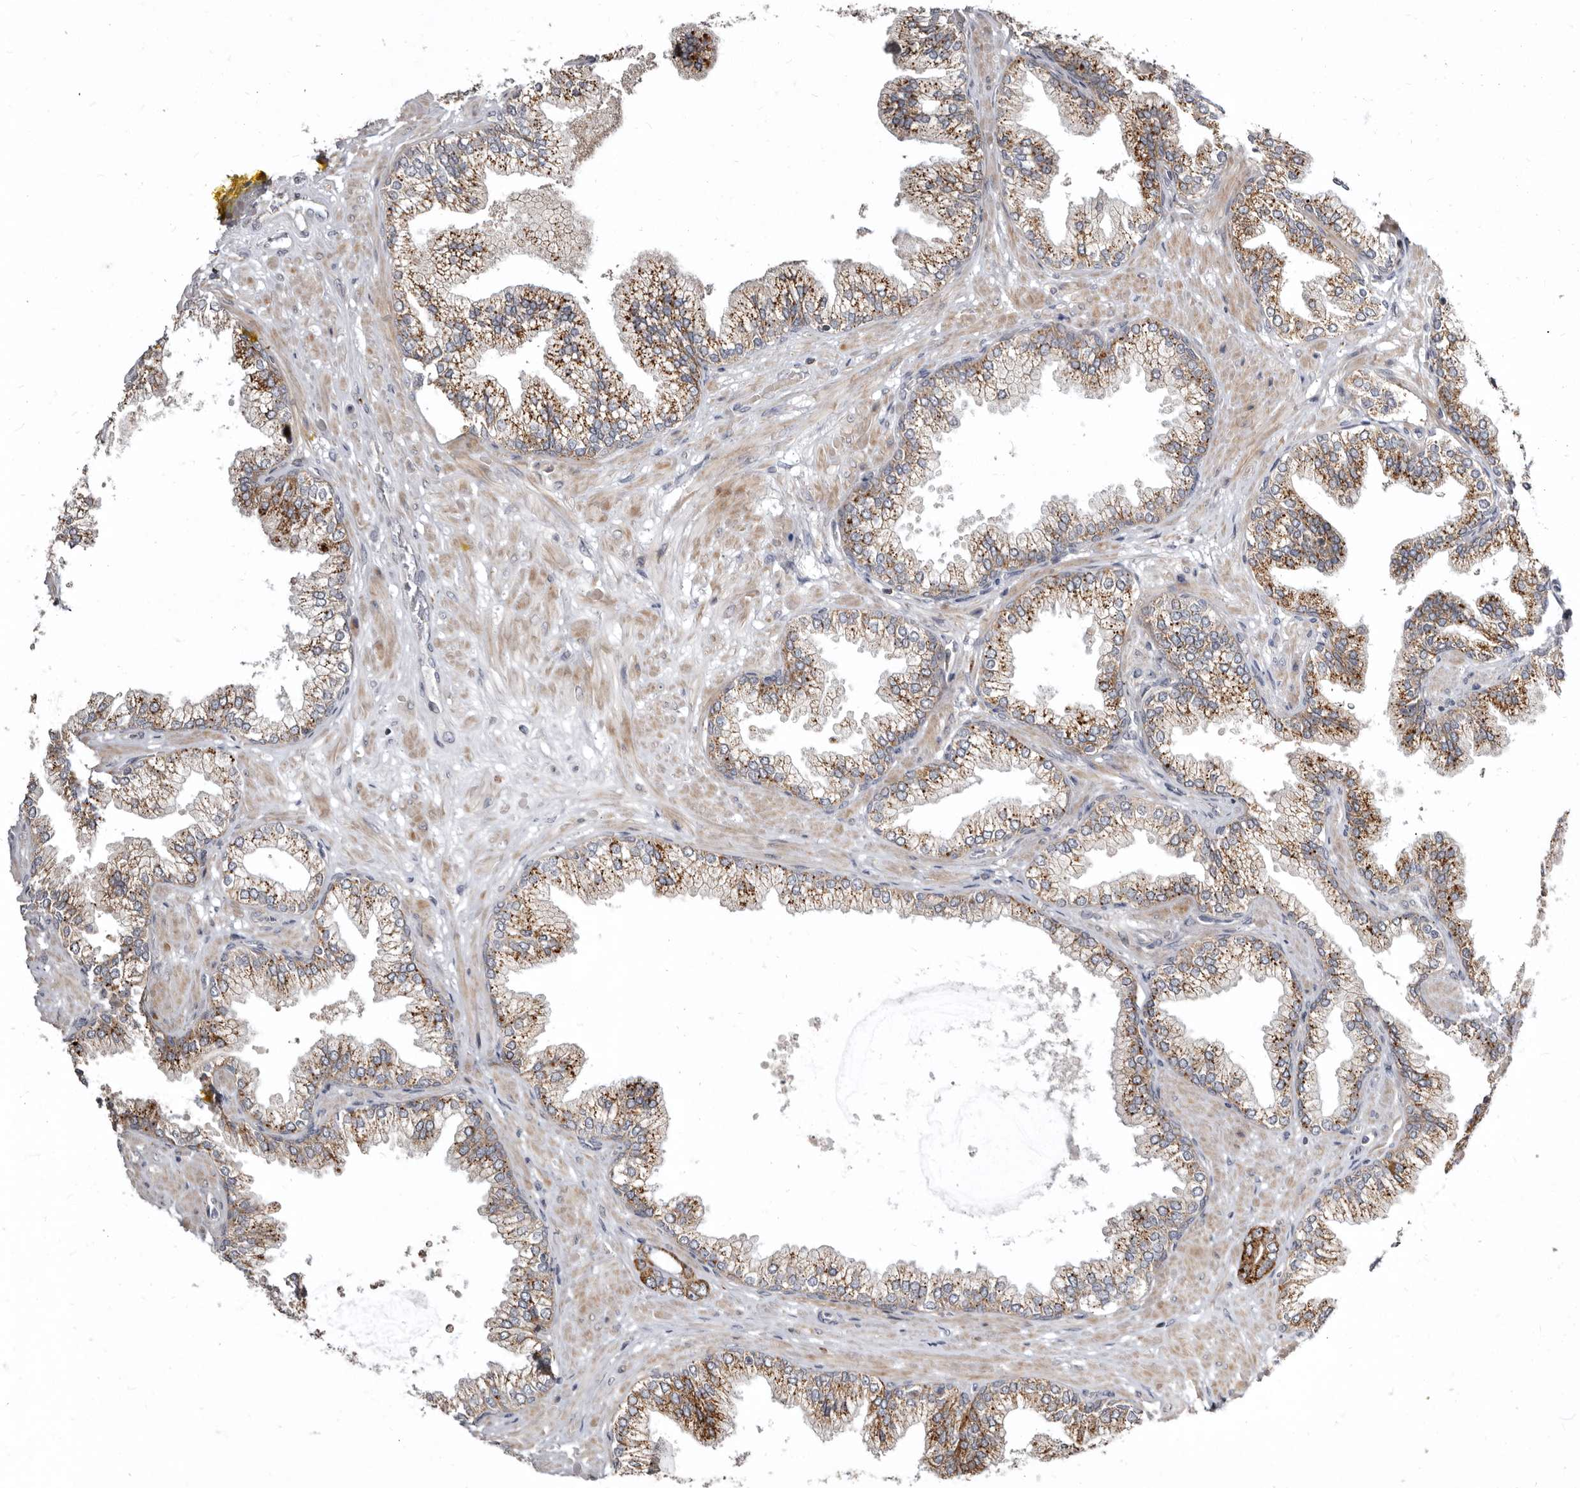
{"staining": {"intensity": "moderate", "quantity": "25%-75%", "location": "cytoplasmic/membranous"}, "tissue": "prostate cancer", "cell_type": "Tumor cells", "image_type": "cancer", "snomed": [{"axis": "morphology", "description": "Adenocarcinoma, Low grade"}, {"axis": "topography", "description": "Prostate"}], "caption": "A medium amount of moderate cytoplasmic/membranous positivity is appreciated in approximately 25%-75% of tumor cells in prostate cancer tissue.", "gene": "SMC4", "patient": {"sex": "male", "age": 71}}